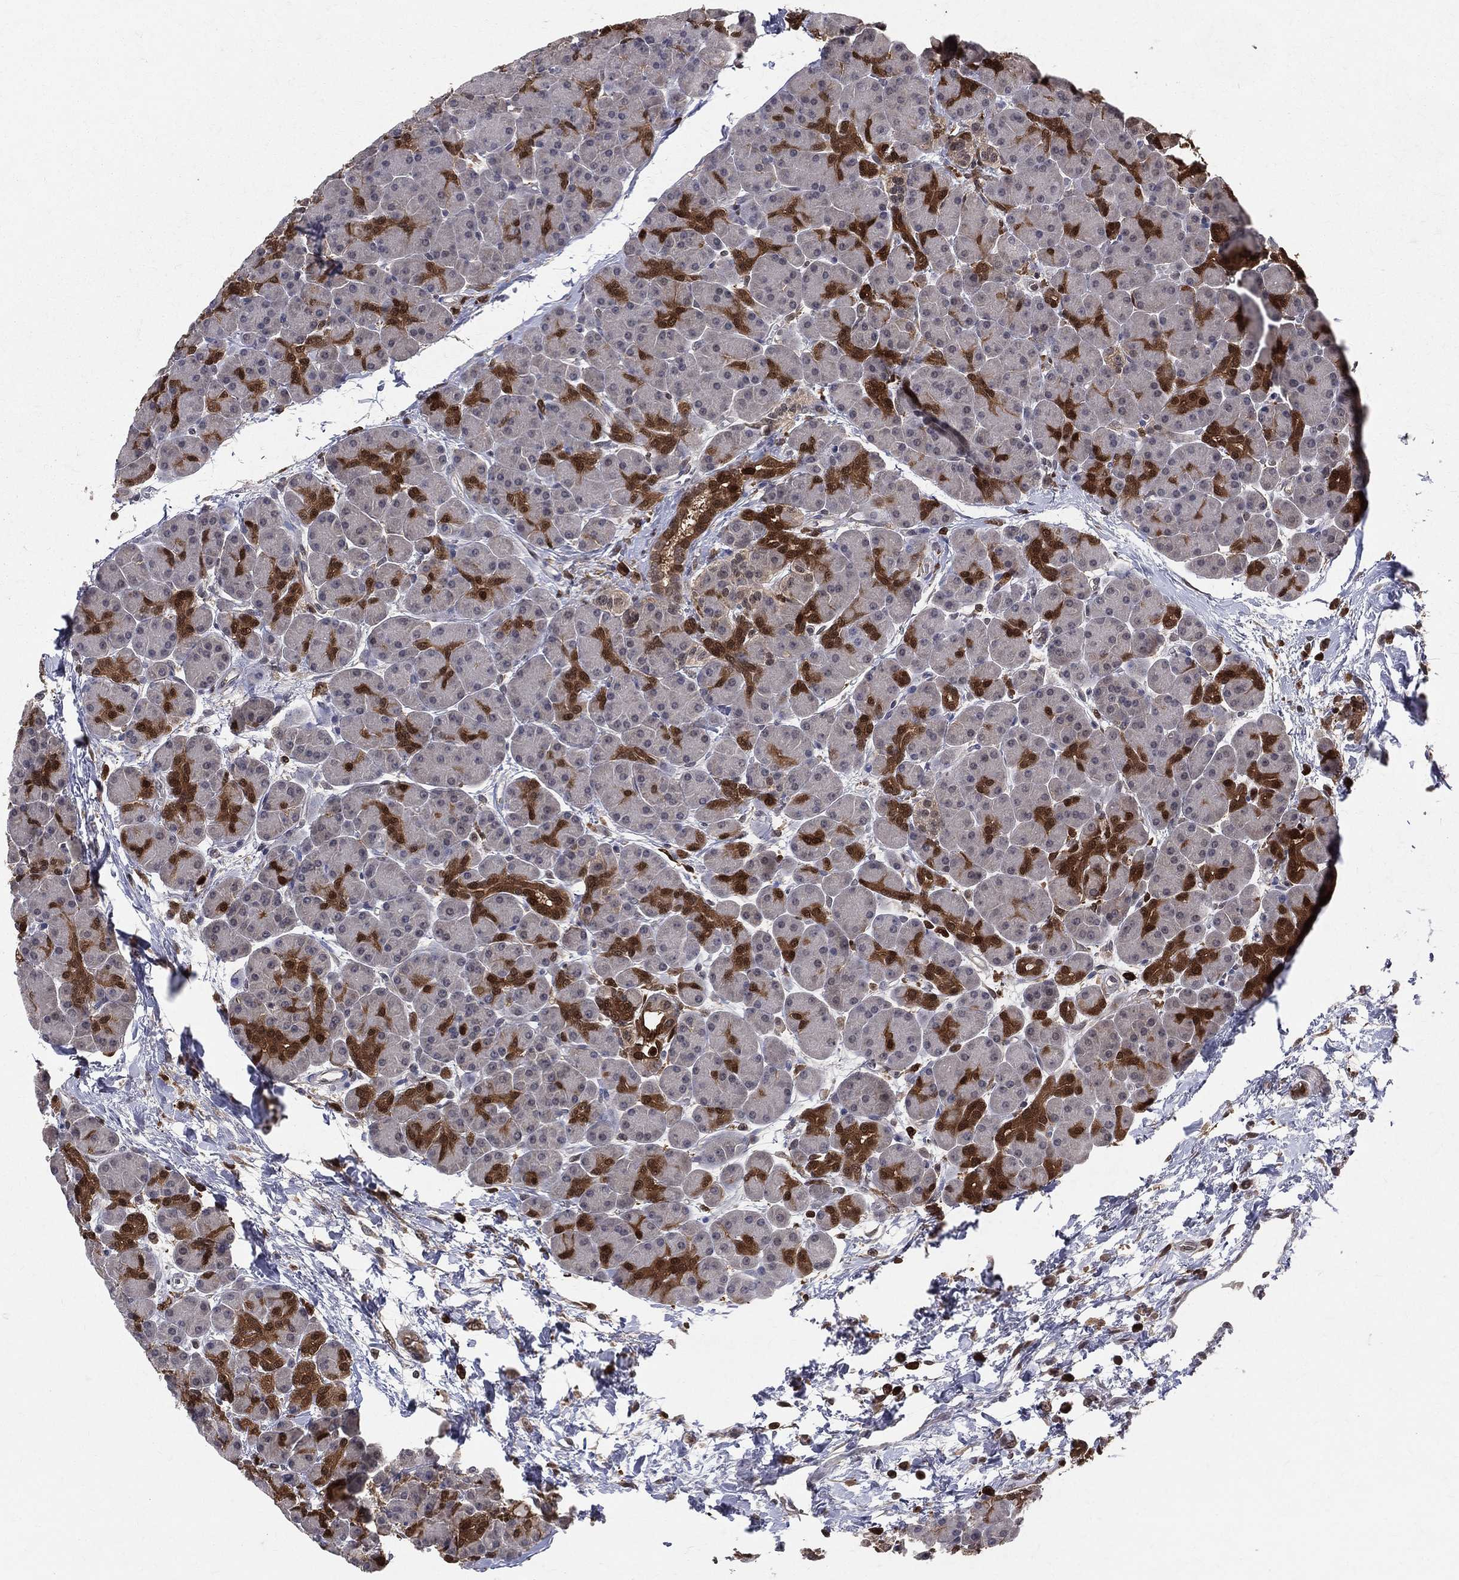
{"staining": {"intensity": "strong", "quantity": "<25%", "location": "cytoplasmic/membranous,nuclear"}, "tissue": "pancreas", "cell_type": "Exocrine glandular cells", "image_type": "normal", "snomed": [{"axis": "morphology", "description": "Normal tissue, NOS"}, {"axis": "topography", "description": "Pancreas"}], "caption": "Approximately <25% of exocrine glandular cells in benign pancreas display strong cytoplasmic/membranous,nuclear protein staining as visualized by brown immunohistochemical staining.", "gene": "ENO1", "patient": {"sex": "female", "age": 44}}